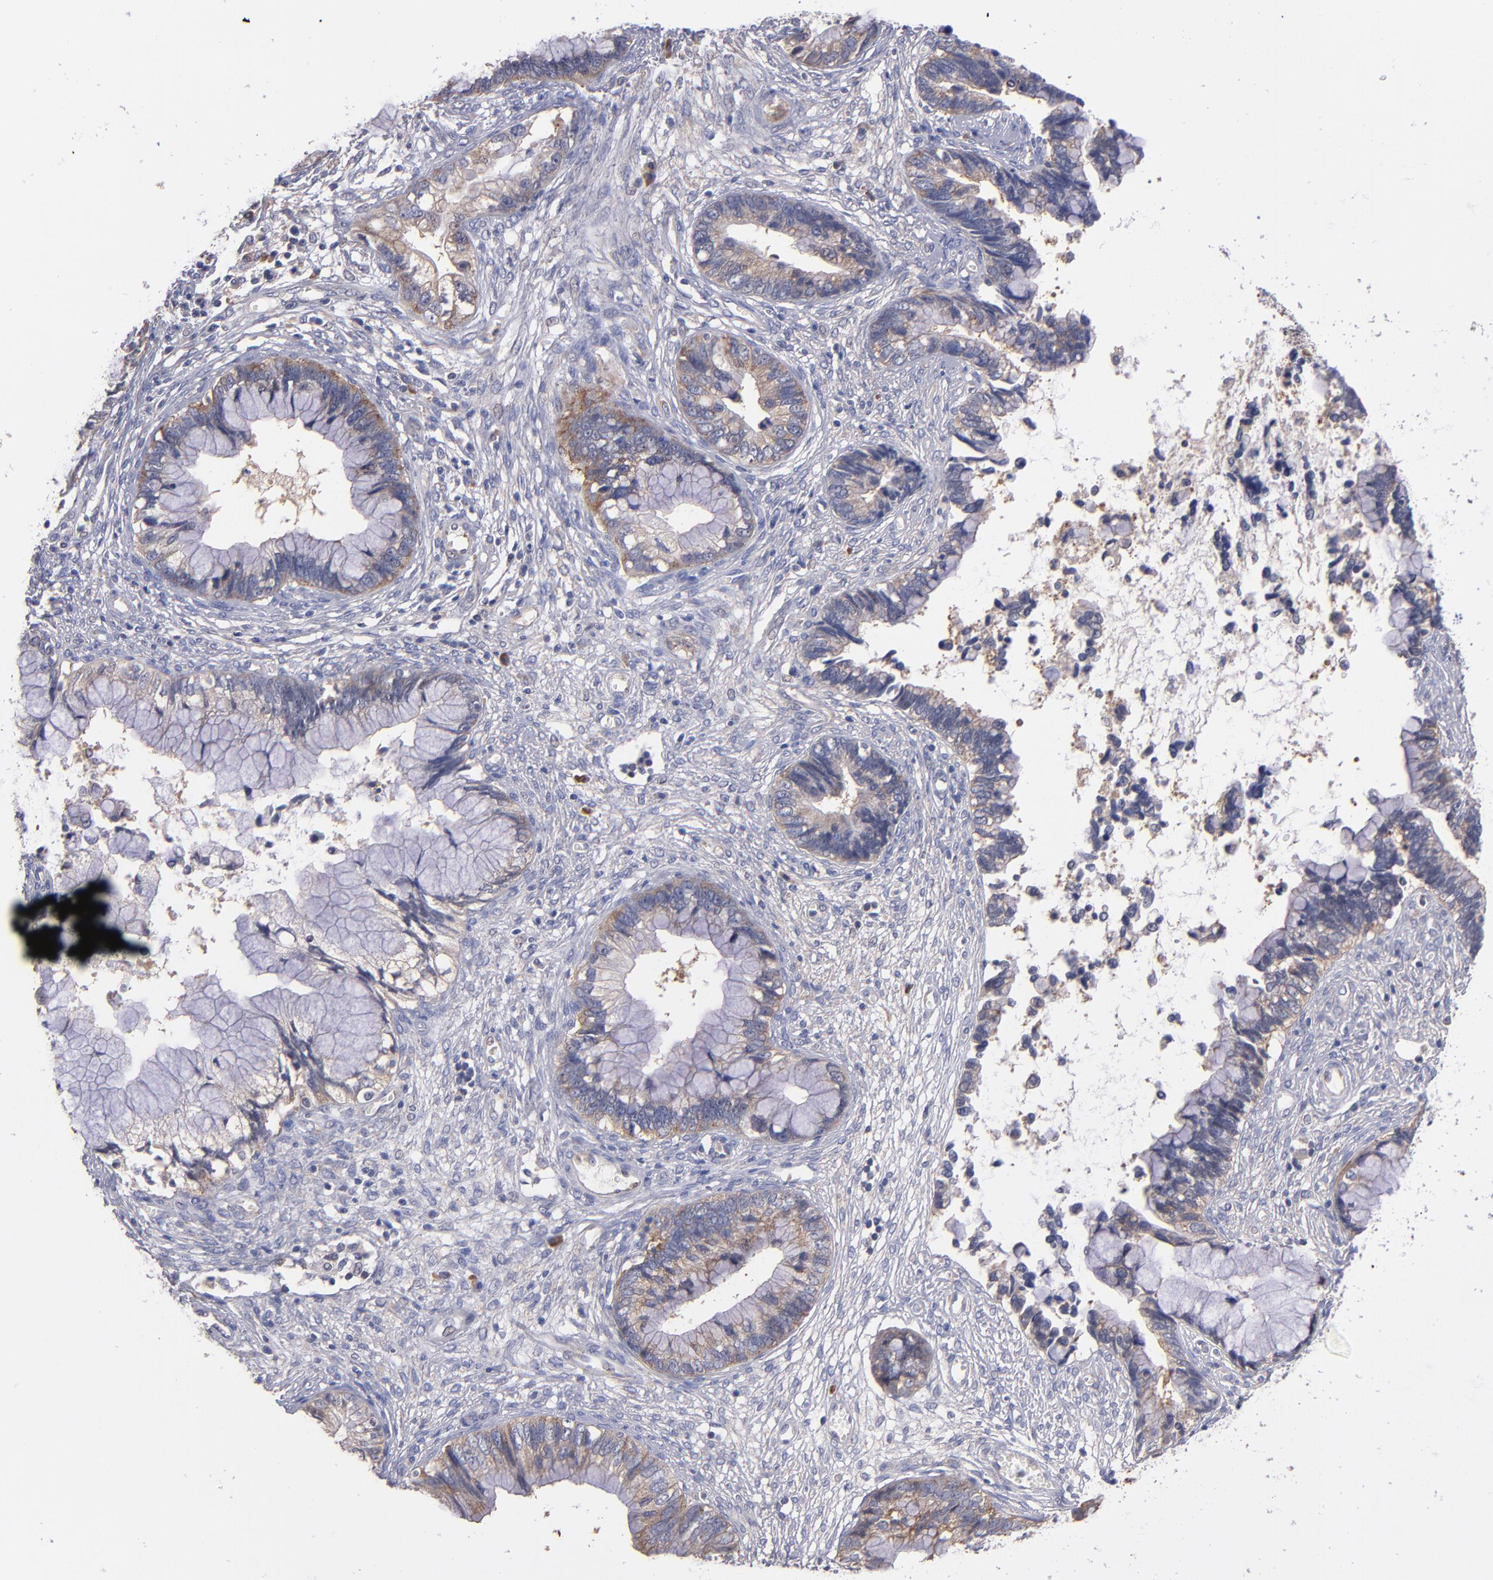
{"staining": {"intensity": "weak", "quantity": "25%-75%", "location": "cytoplasmic/membranous"}, "tissue": "cervical cancer", "cell_type": "Tumor cells", "image_type": "cancer", "snomed": [{"axis": "morphology", "description": "Adenocarcinoma, NOS"}, {"axis": "topography", "description": "Cervix"}], "caption": "An immunohistochemistry (IHC) photomicrograph of tumor tissue is shown. Protein staining in brown shows weak cytoplasmic/membranous positivity in cervical cancer (adenocarcinoma) within tumor cells.", "gene": "EIF3L", "patient": {"sex": "female", "age": 44}}